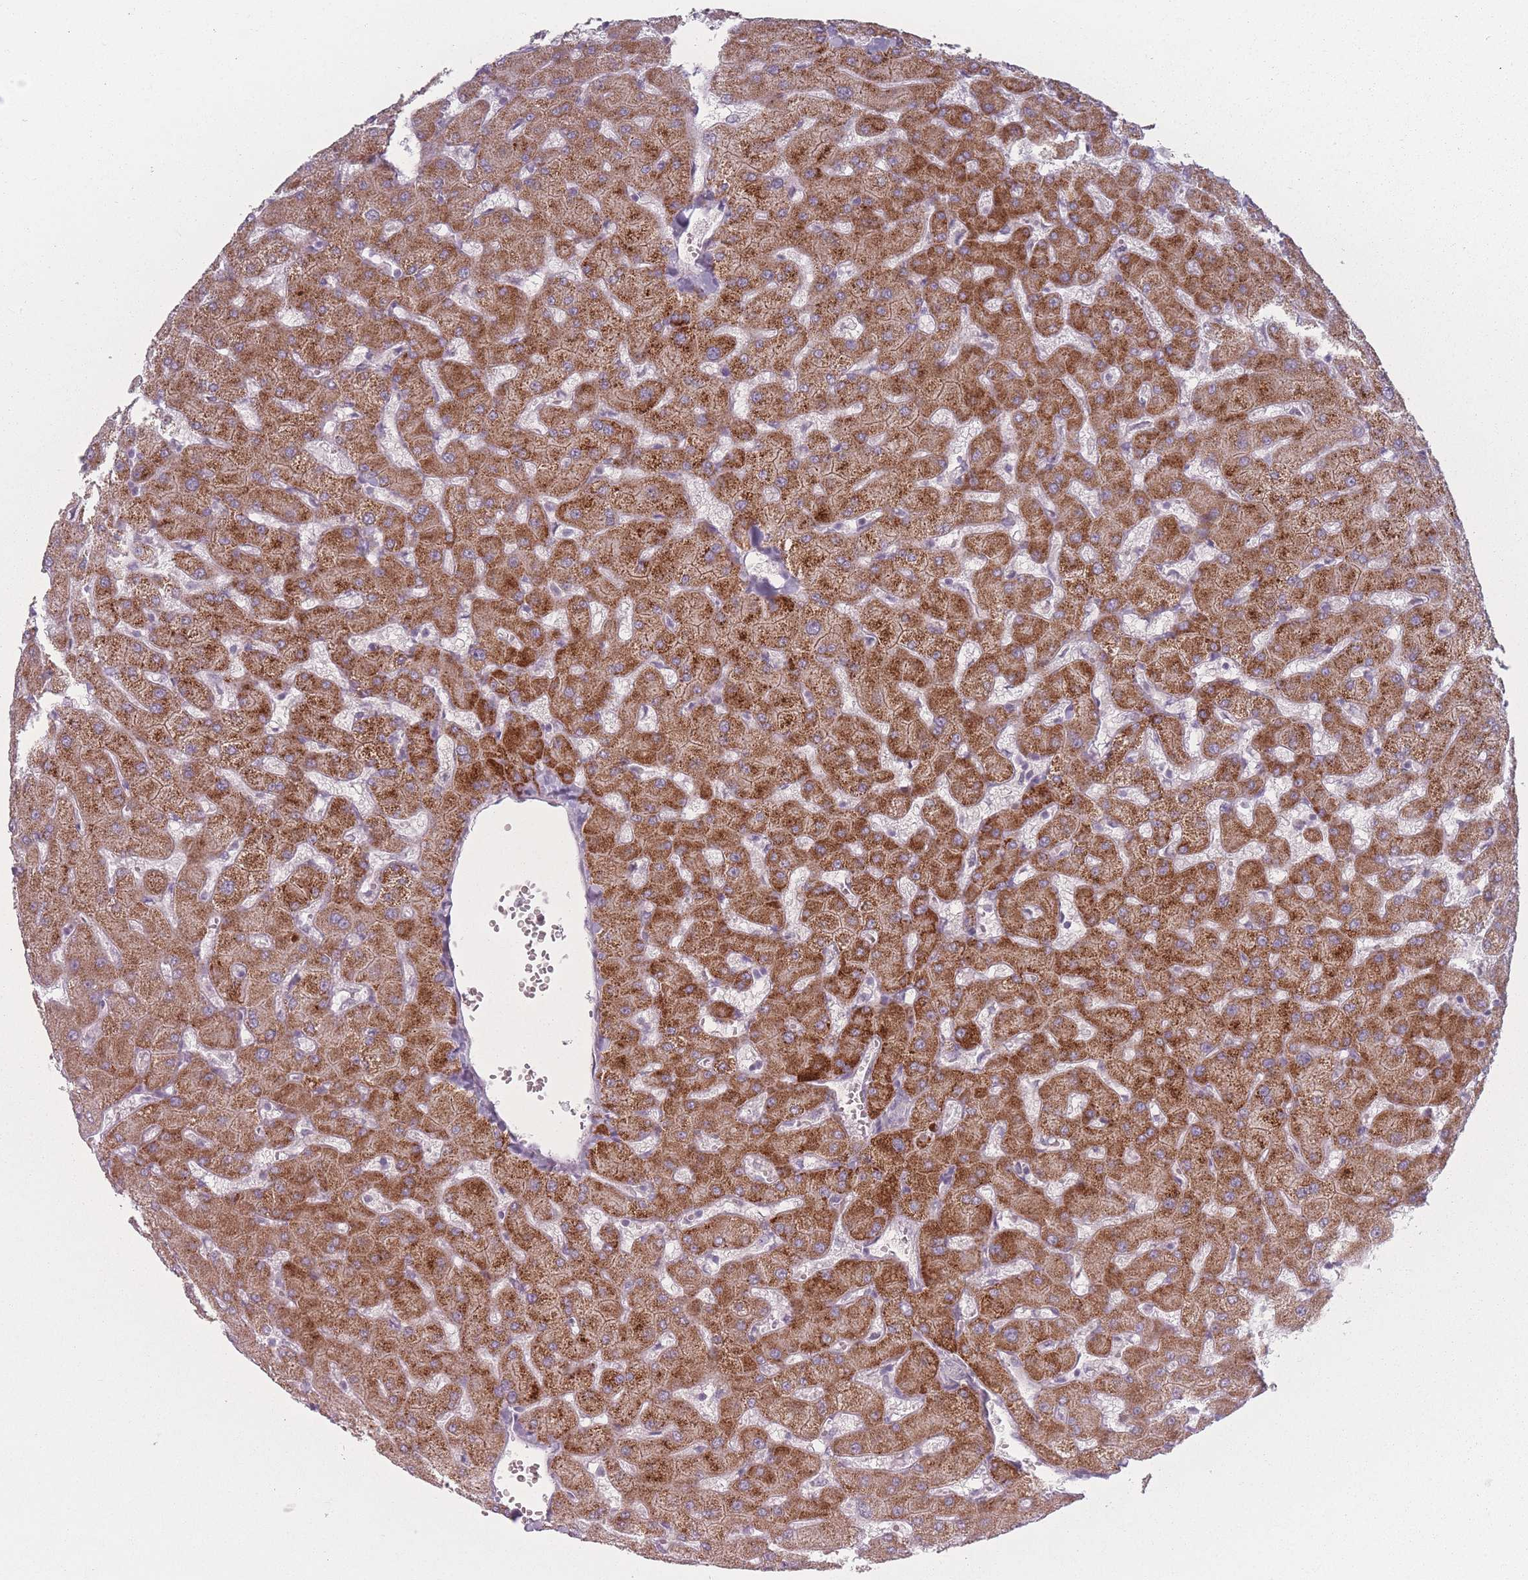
{"staining": {"intensity": "negative", "quantity": "none", "location": "none"}, "tissue": "liver", "cell_type": "Cholangiocytes", "image_type": "normal", "snomed": [{"axis": "morphology", "description": "Normal tissue, NOS"}, {"axis": "topography", "description": "Liver"}], "caption": "Immunohistochemical staining of unremarkable liver reveals no significant expression in cholangiocytes. The staining was performed using DAB to visualize the protein expression in brown, while the nuclei were stained in blue with hematoxylin (Magnification: 20x).", "gene": "RASL10B", "patient": {"sex": "female", "age": 63}}